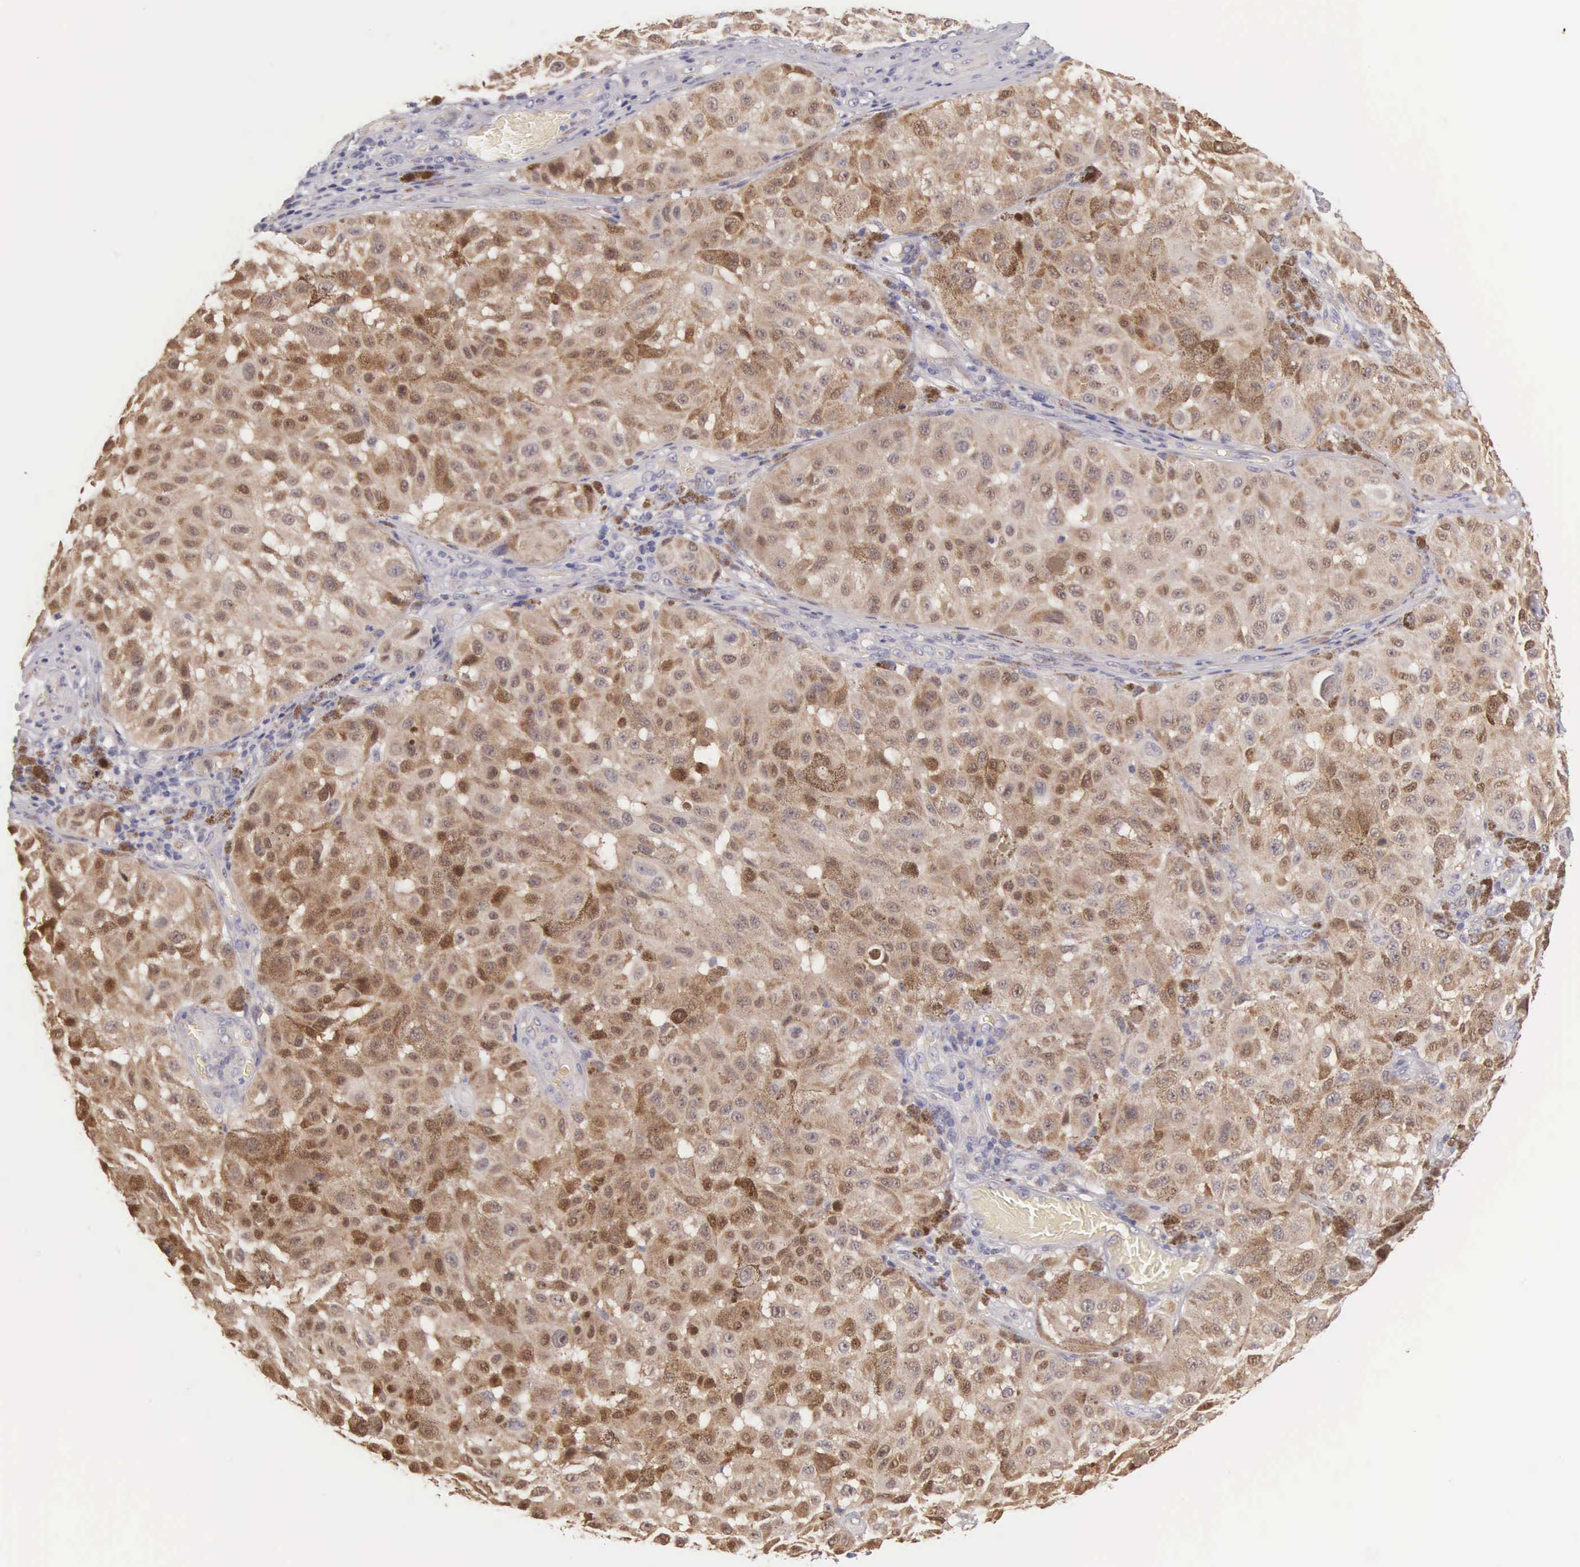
{"staining": {"intensity": "moderate", "quantity": ">75%", "location": "cytoplasmic/membranous"}, "tissue": "melanoma", "cell_type": "Tumor cells", "image_type": "cancer", "snomed": [{"axis": "morphology", "description": "Malignant melanoma, NOS"}, {"axis": "topography", "description": "Skin"}], "caption": "Moderate cytoplasmic/membranous protein positivity is identified in approximately >75% of tumor cells in melanoma. (IHC, brightfield microscopy, high magnification).", "gene": "PIR", "patient": {"sex": "female", "age": 64}}